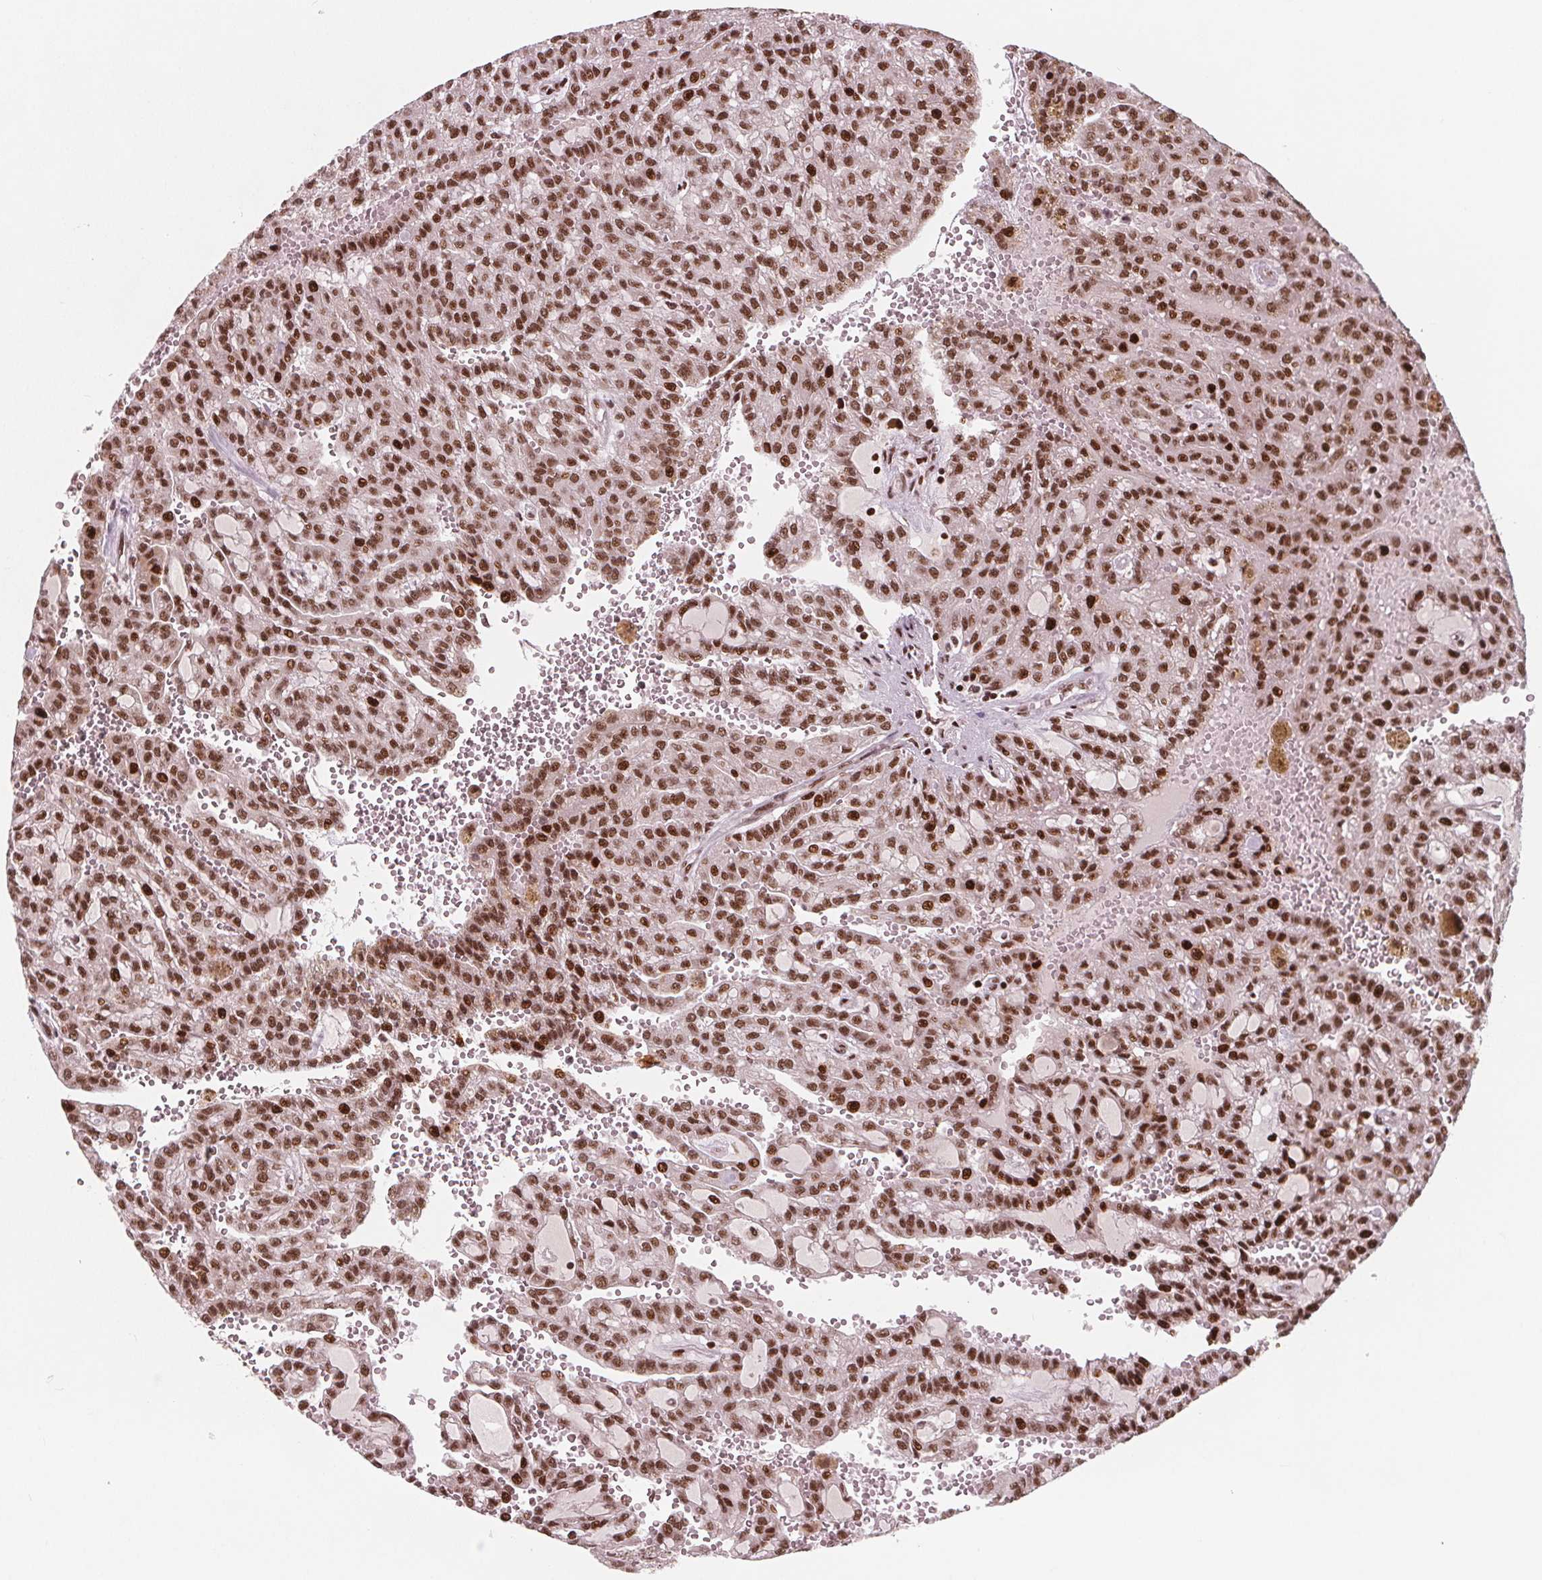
{"staining": {"intensity": "moderate", "quantity": ">75%", "location": "nuclear"}, "tissue": "renal cancer", "cell_type": "Tumor cells", "image_type": "cancer", "snomed": [{"axis": "morphology", "description": "Adenocarcinoma, NOS"}, {"axis": "topography", "description": "Kidney"}], "caption": "This is an image of IHC staining of renal cancer (adenocarcinoma), which shows moderate positivity in the nuclear of tumor cells.", "gene": "SNRNP35", "patient": {"sex": "male", "age": 63}}